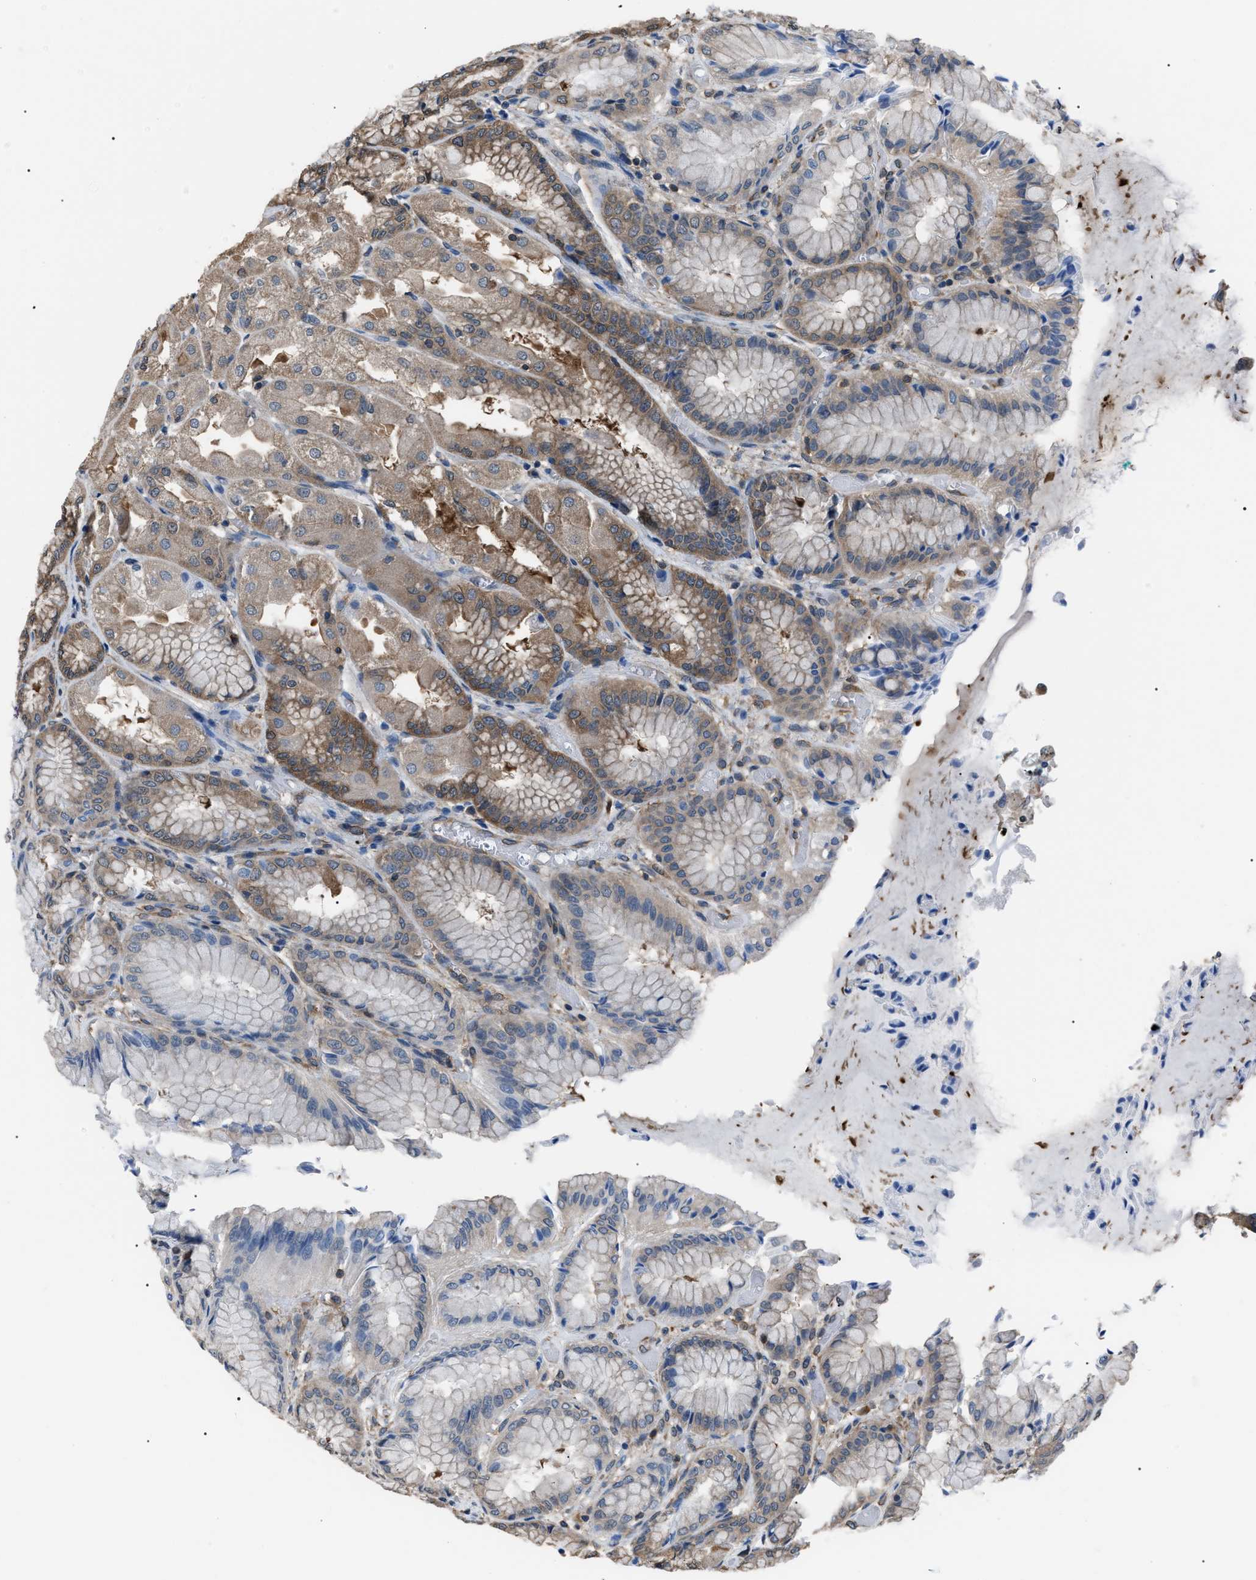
{"staining": {"intensity": "moderate", "quantity": "<25%", "location": "cytoplasmic/membranous"}, "tissue": "stomach", "cell_type": "Glandular cells", "image_type": "normal", "snomed": [{"axis": "morphology", "description": "Normal tissue, NOS"}, {"axis": "topography", "description": "Stomach, upper"}], "caption": "Immunohistochemistry histopathology image of benign stomach: human stomach stained using immunohistochemistry shows low levels of moderate protein expression localized specifically in the cytoplasmic/membranous of glandular cells, appearing as a cytoplasmic/membranous brown color.", "gene": "PDCD5", "patient": {"sex": "male", "age": 72}}